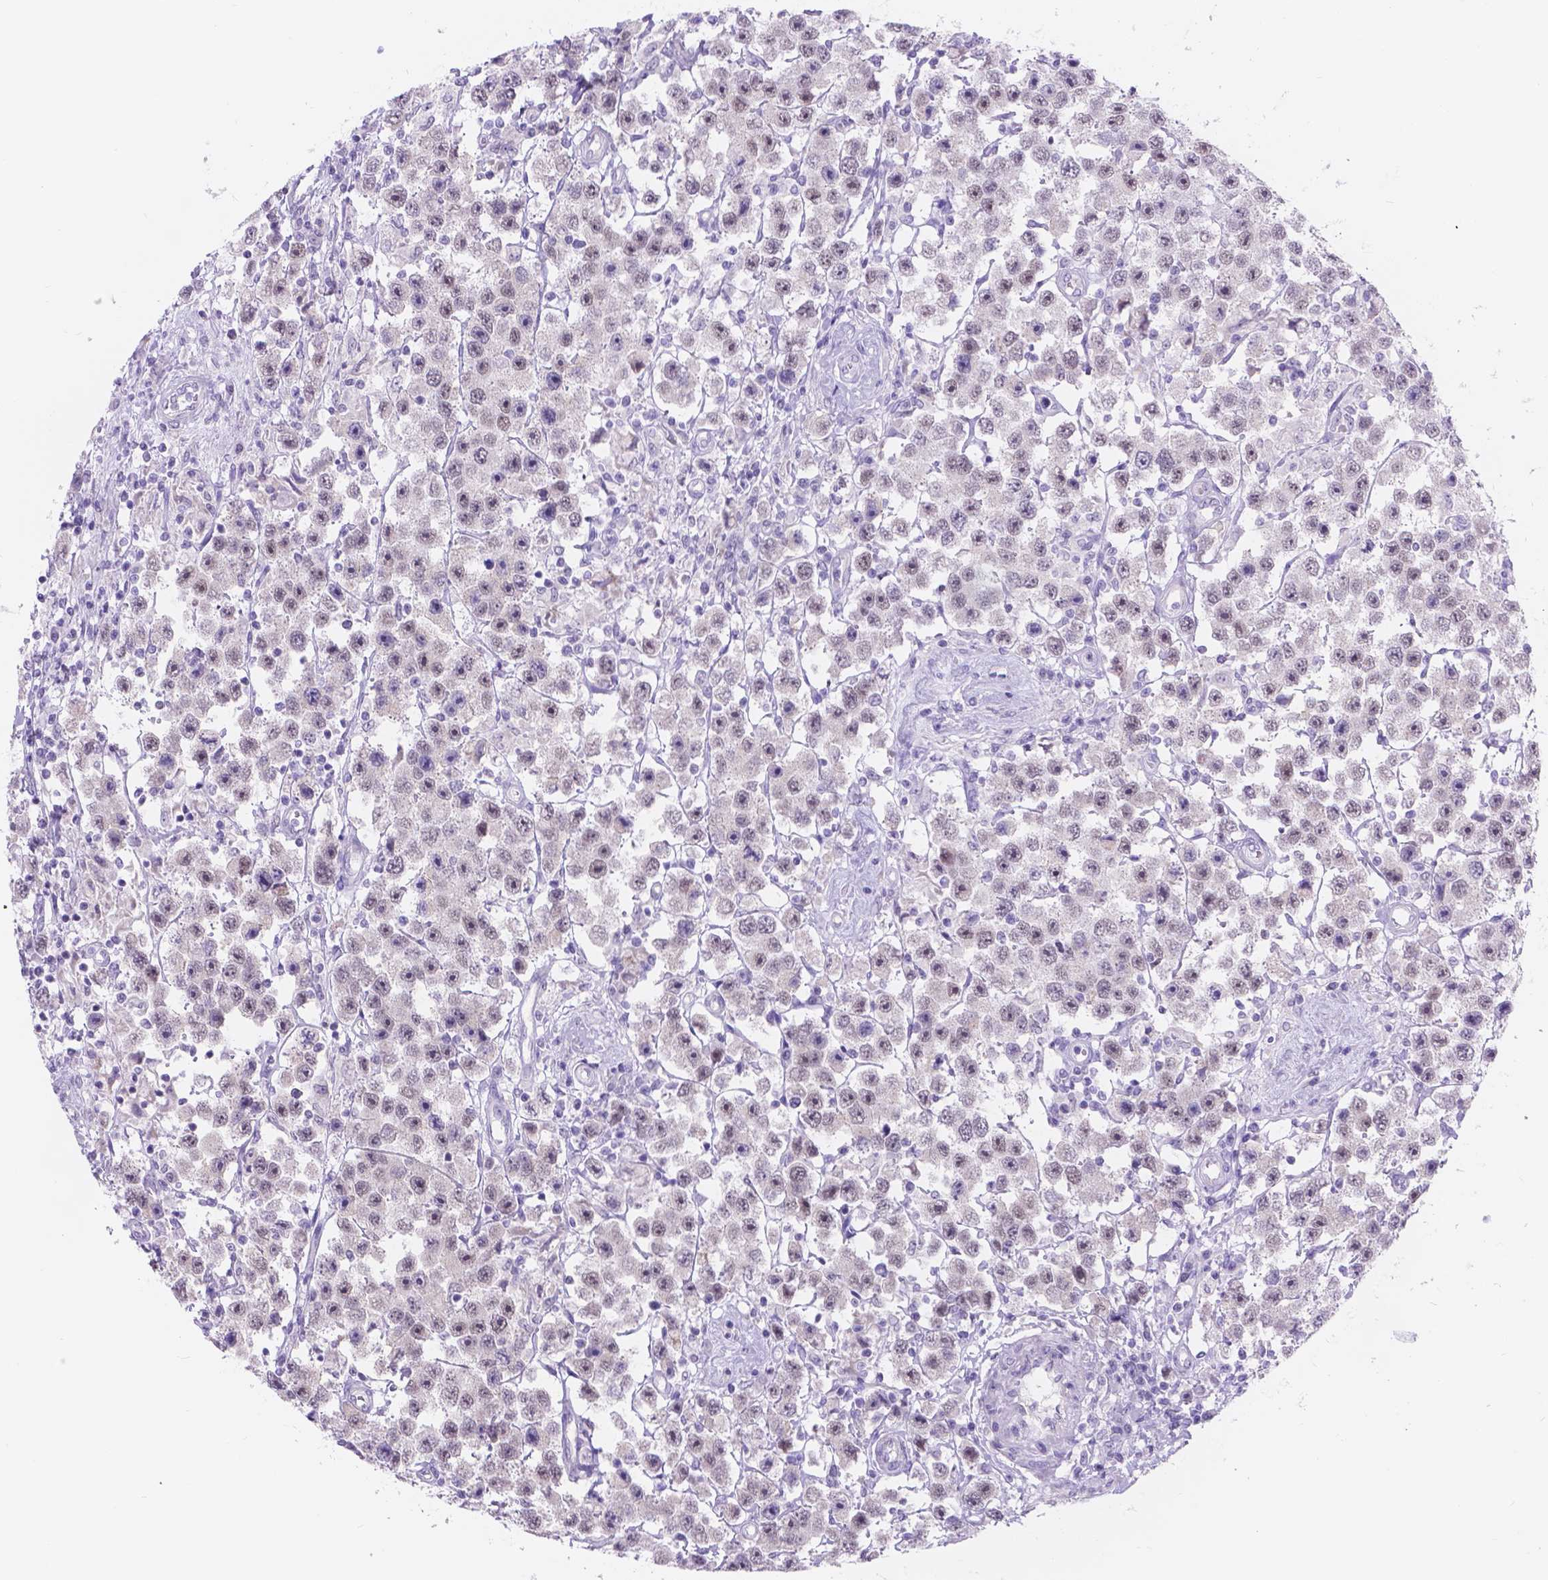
{"staining": {"intensity": "weak", "quantity": ">75%", "location": "nuclear"}, "tissue": "testis cancer", "cell_type": "Tumor cells", "image_type": "cancer", "snomed": [{"axis": "morphology", "description": "Seminoma, NOS"}, {"axis": "topography", "description": "Testis"}], "caption": "An image of human seminoma (testis) stained for a protein exhibits weak nuclear brown staining in tumor cells.", "gene": "DCC", "patient": {"sex": "male", "age": 45}}